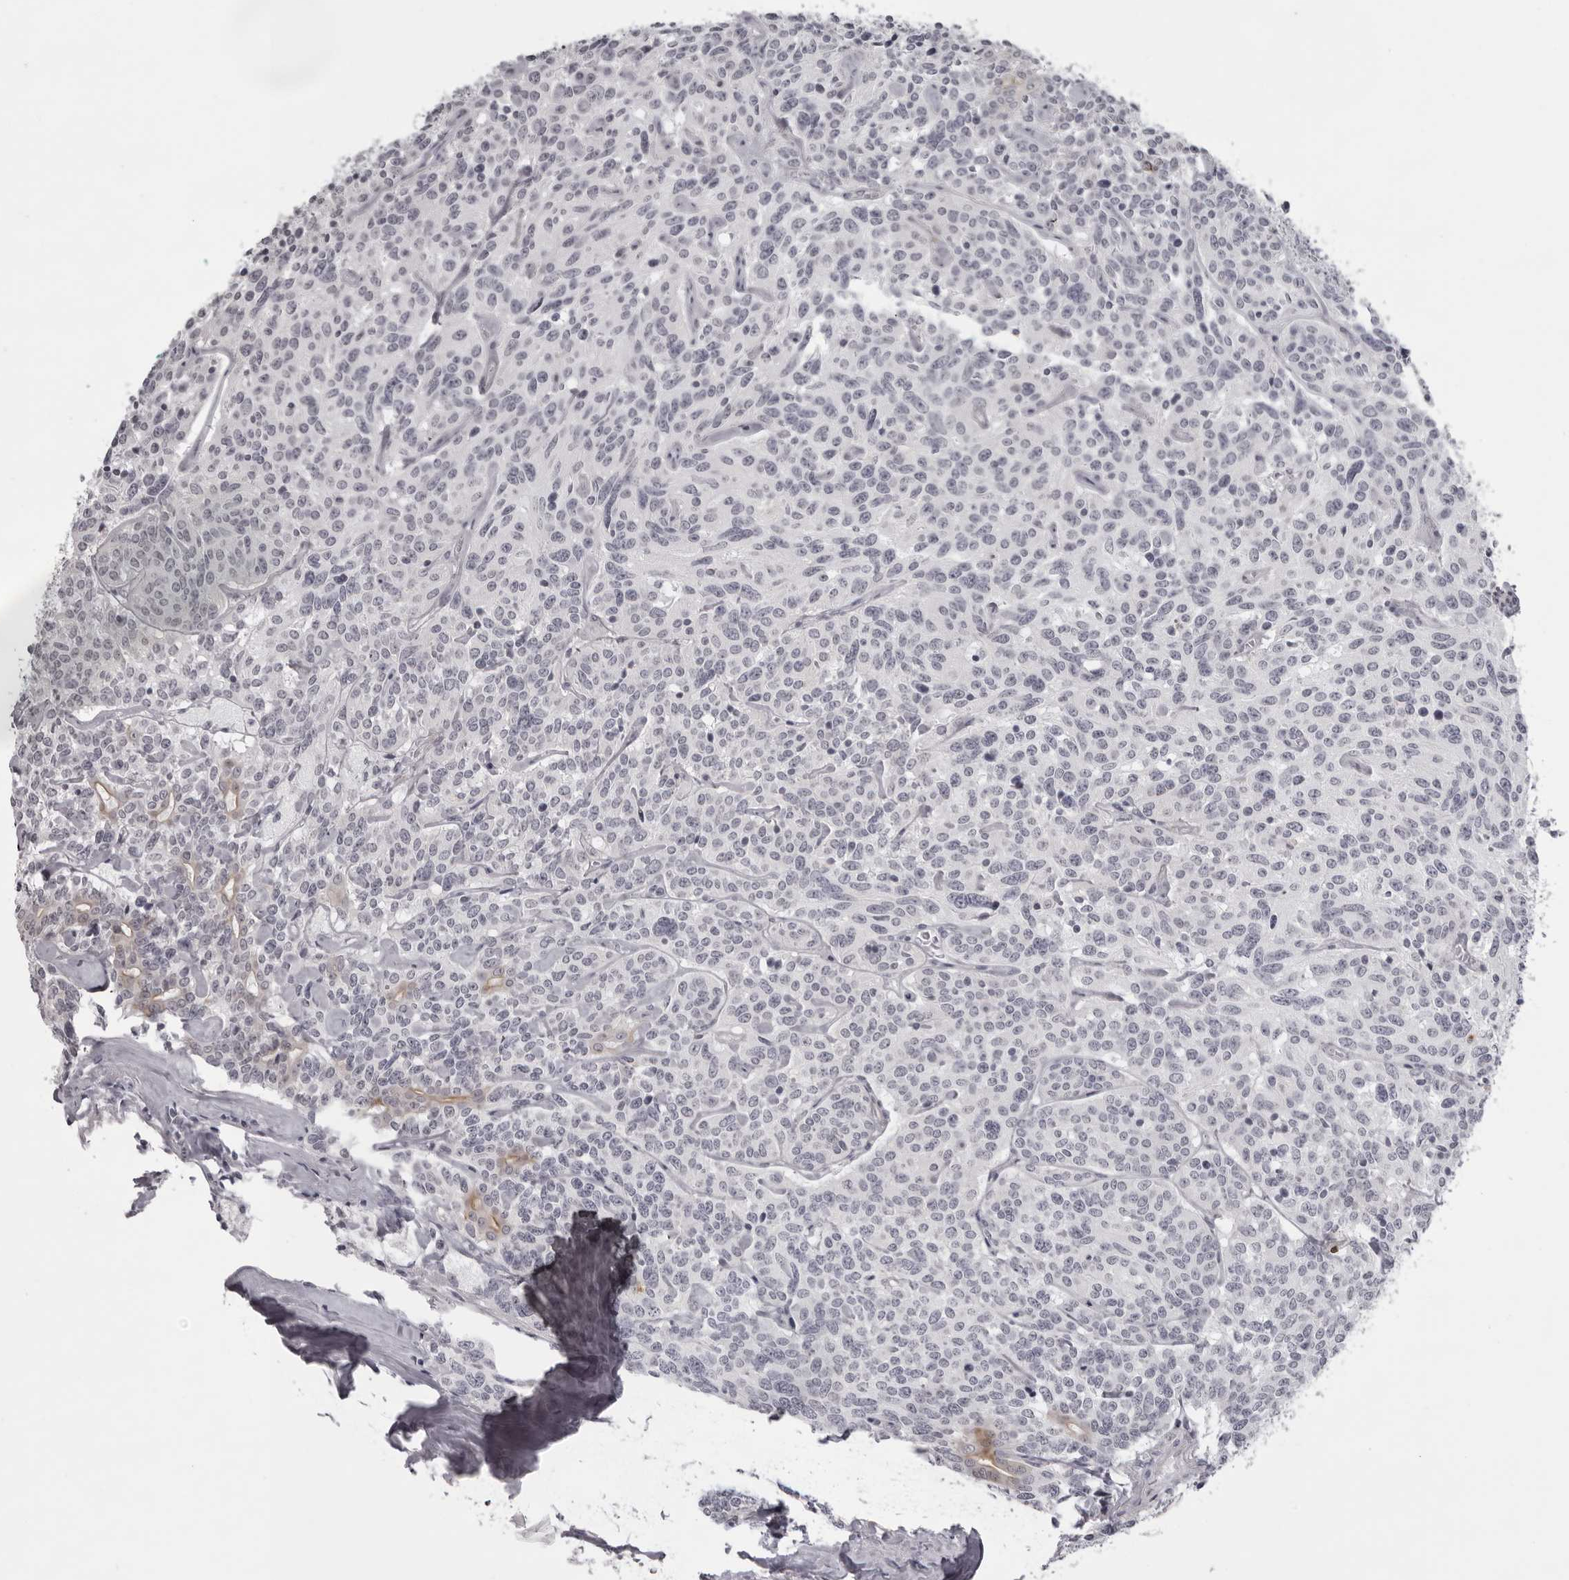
{"staining": {"intensity": "negative", "quantity": "none", "location": "none"}, "tissue": "carcinoid", "cell_type": "Tumor cells", "image_type": "cancer", "snomed": [{"axis": "morphology", "description": "Carcinoid, malignant, NOS"}, {"axis": "topography", "description": "Lung"}], "caption": "Tumor cells are negative for brown protein staining in malignant carcinoid.", "gene": "NUDT18", "patient": {"sex": "female", "age": 46}}